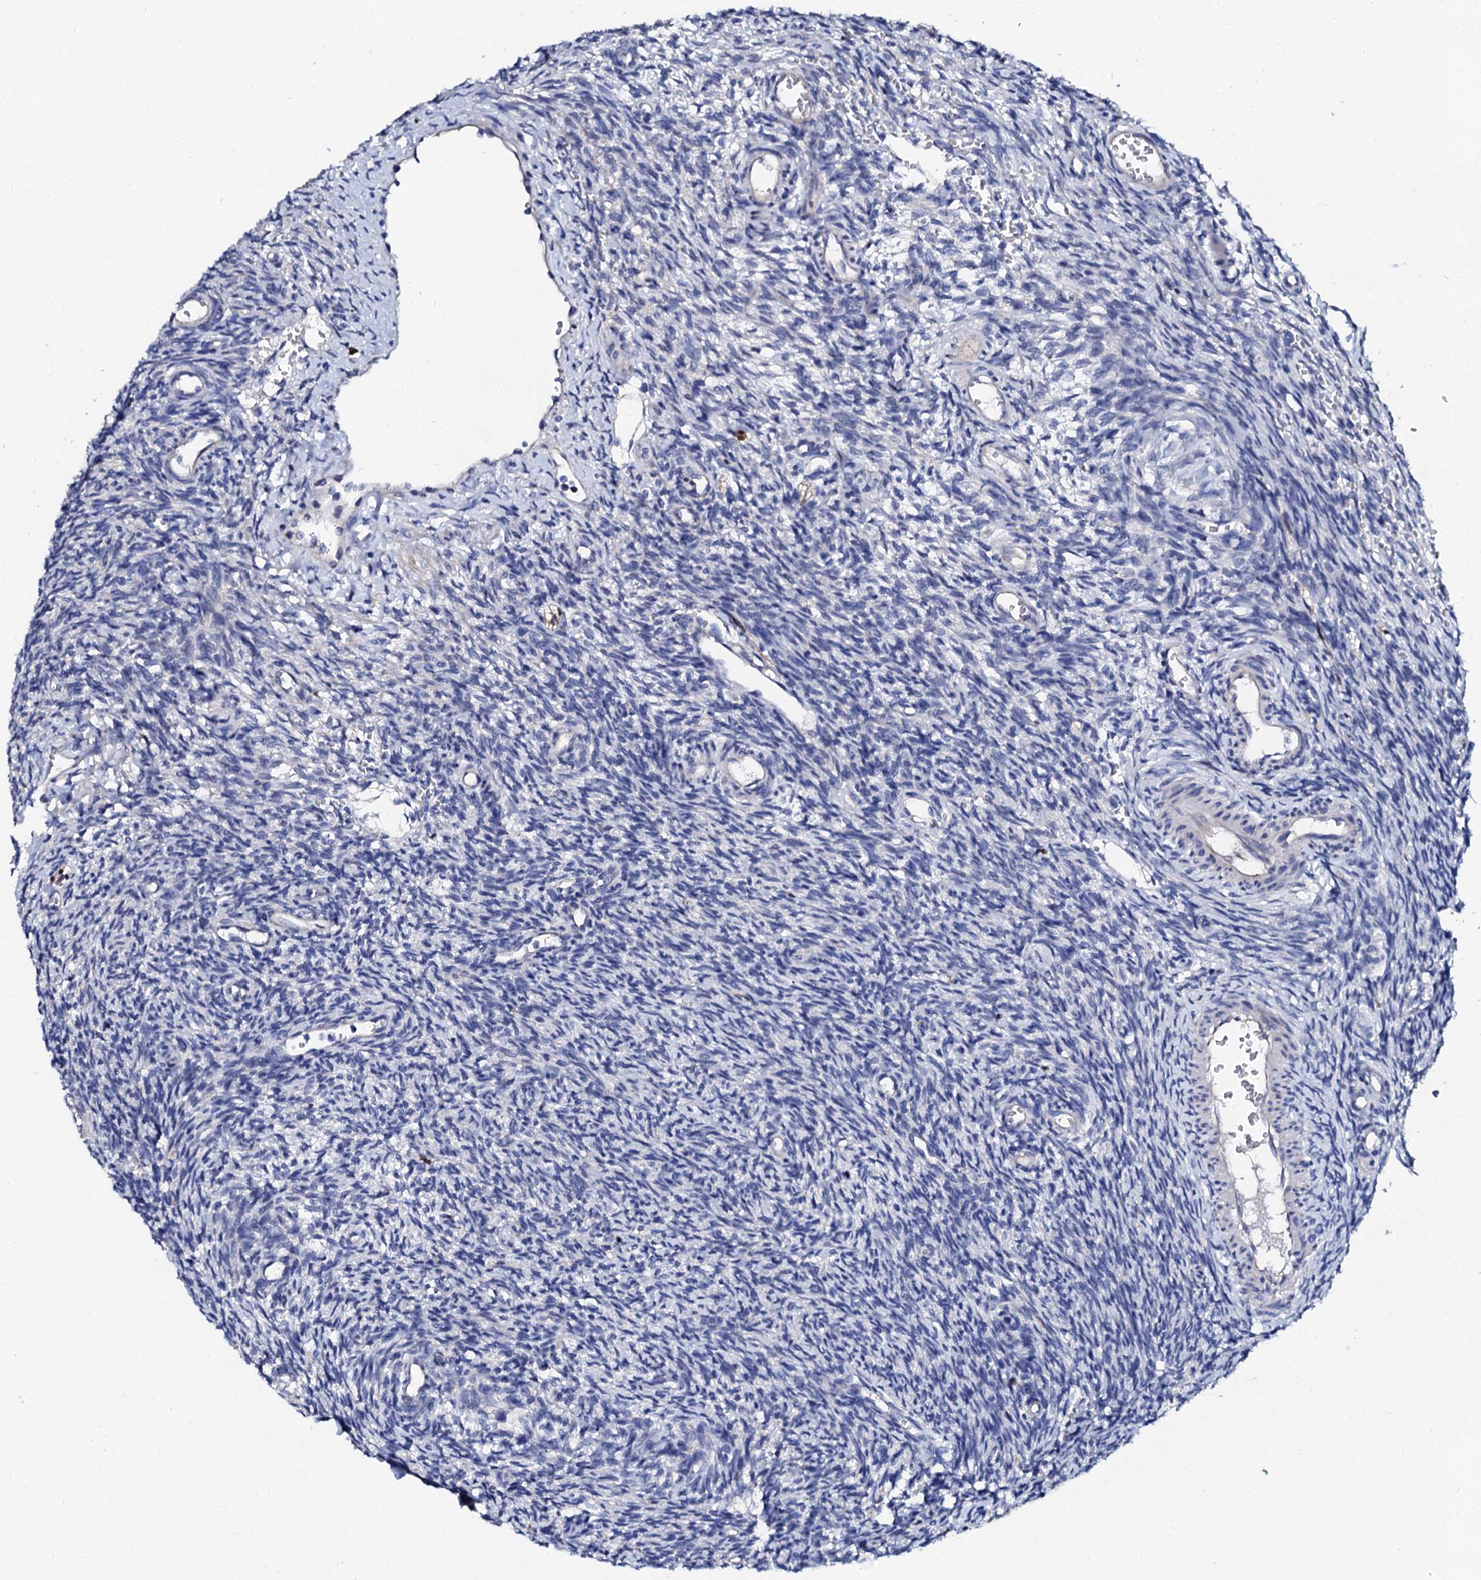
{"staining": {"intensity": "negative", "quantity": "none", "location": "none"}, "tissue": "ovary", "cell_type": "Ovarian stroma cells", "image_type": "normal", "snomed": [{"axis": "morphology", "description": "Normal tissue, NOS"}, {"axis": "topography", "description": "Ovary"}], "caption": "IHC photomicrograph of normal ovary: human ovary stained with DAB reveals no significant protein positivity in ovarian stroma cells.", "gene": "KLHL32", "patient": {"sex": "female", "age": 39}}